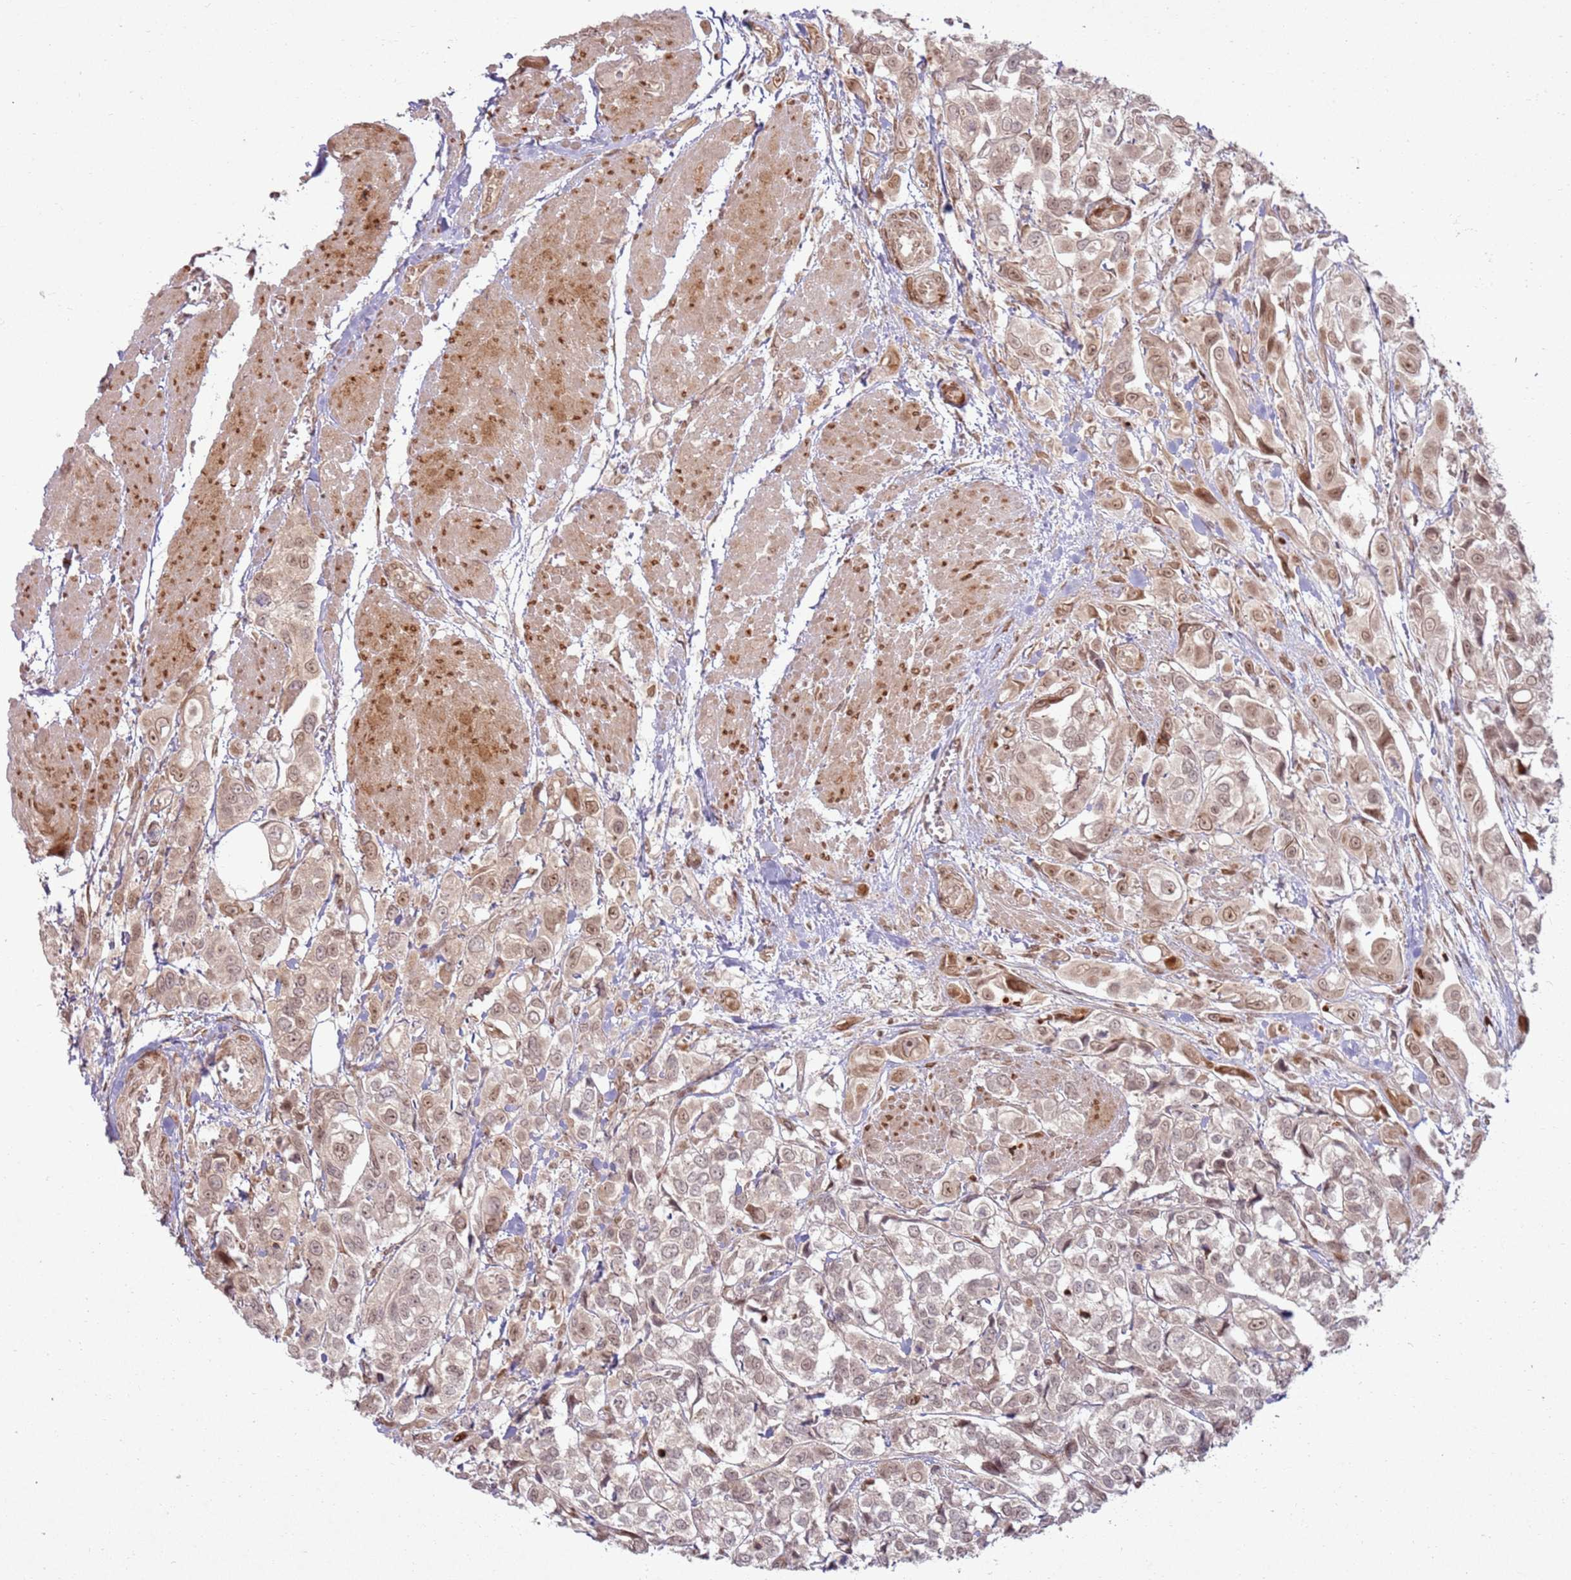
{"staining": {"intensity": "weak", "quantity": ">75%", "location": "nuclear"}, "tissue": "urothelial cancer", "cell_type": "Tumor cells", "image_type": "cancer", "snomed": [{"axis": "morphology", "description": "Urothelial carcinoma, High grade"}, {"axis": "topography", "description": "Urinary bladder"}], "caption": "Immunohistochemistry (IHC) photomicrograph of human urothelial cancer stained for a protein (brown), which shows low levels of weak nuclear staining in about >75% of tumor cells.", "gene": "KLHL36", "patient": {"sex": "male", "age": 67}}